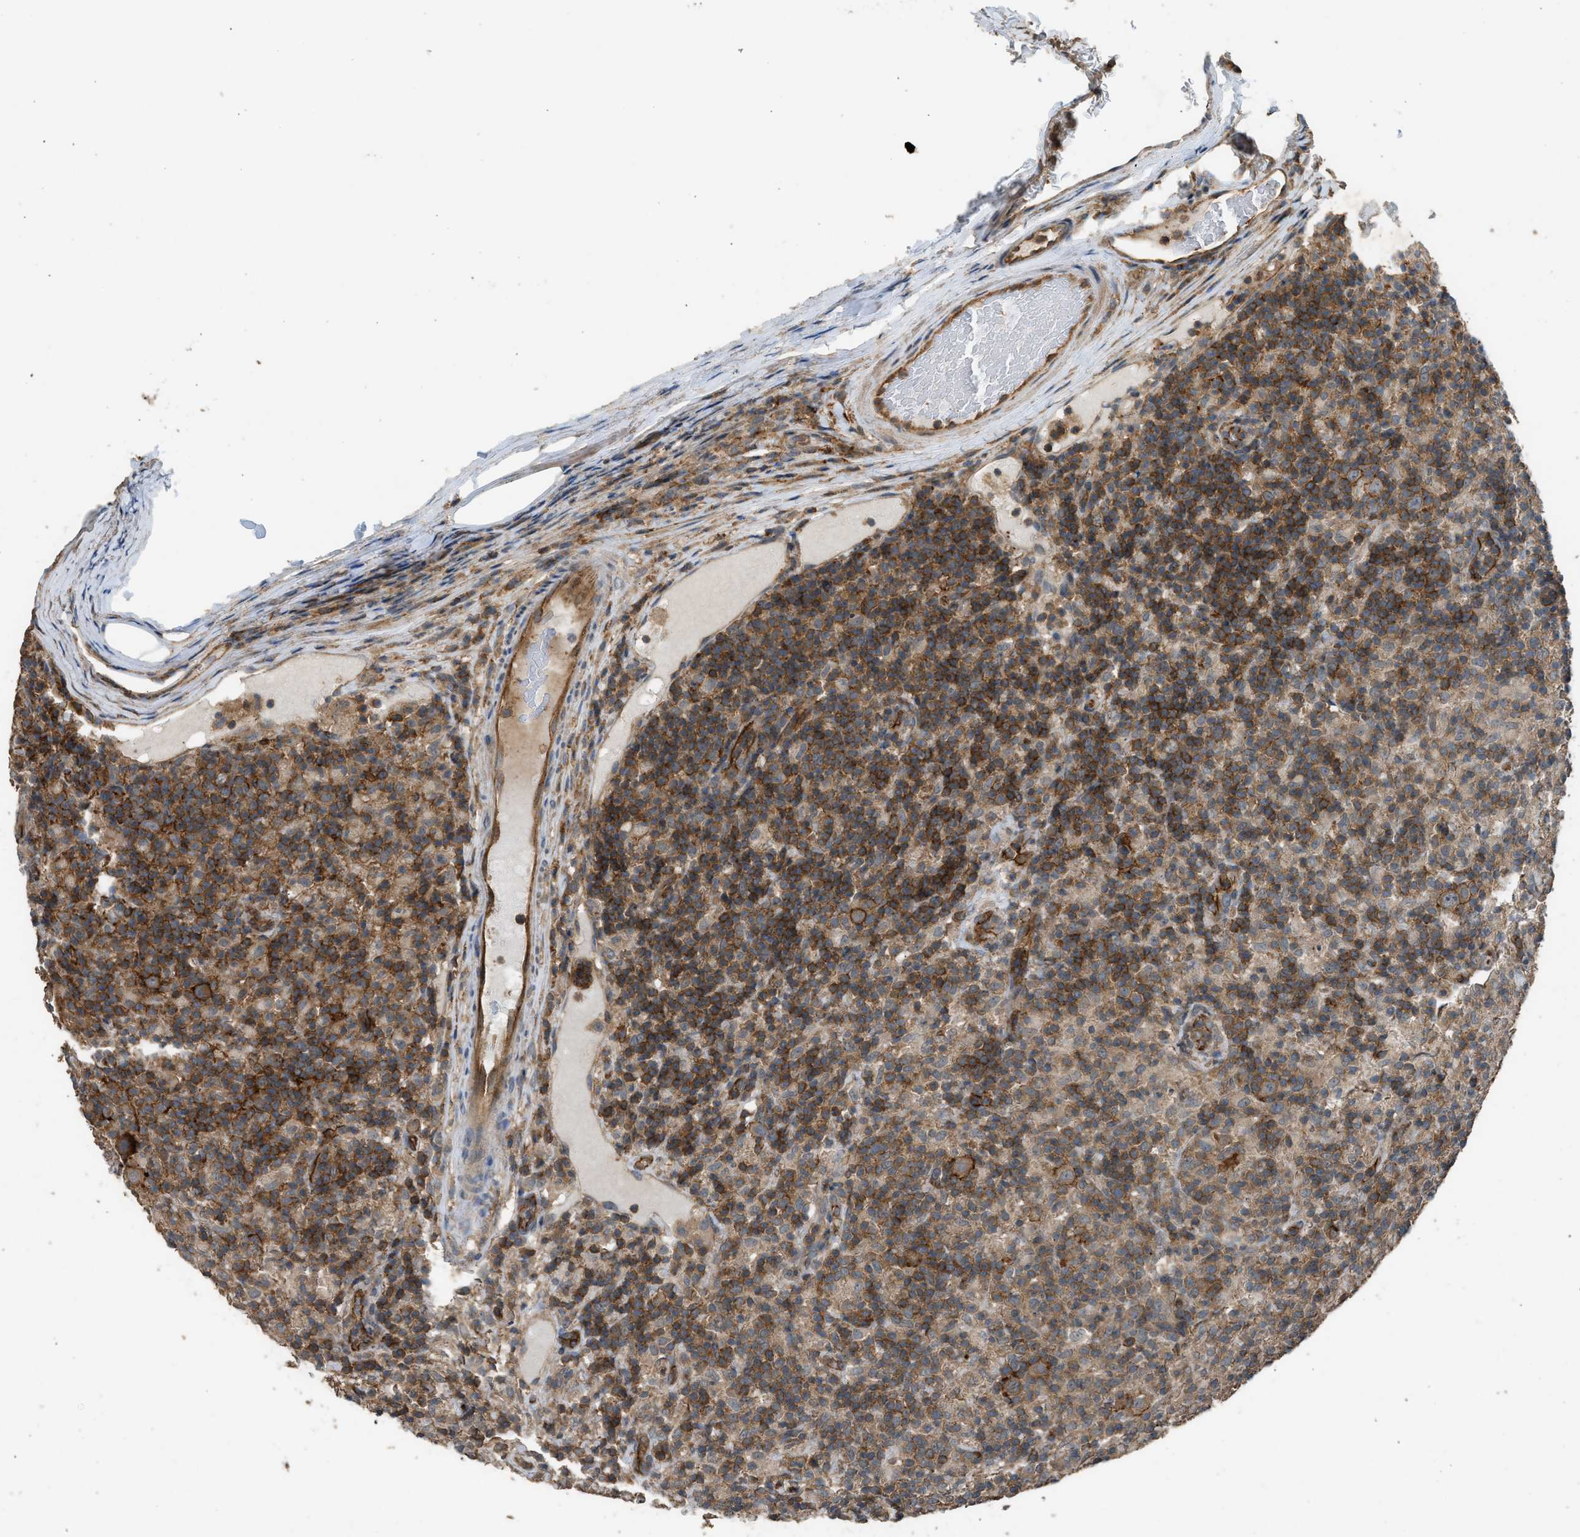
{"staining": {"intensity": "moderate", "quantity": ">75%", "location": "cytoplasmic/membranous"}, "tissue": "lymphoma", "cell_type": "Tumor cells", "image_type": "cancer", "snomed": [{"axis": "morphology", "description": "Hodgkin's disease, NOS"}, {"axis": "topography", "description": "Lymph node"}], "caption": "About >75% of tumor cells in Hodgkin's disease display moderate cytoplasmic/membranous protein expression as visualized by brown immunohistochemical staining.", "gene": "HIP1R", "patient": {"sex": "male", "age": 70}}